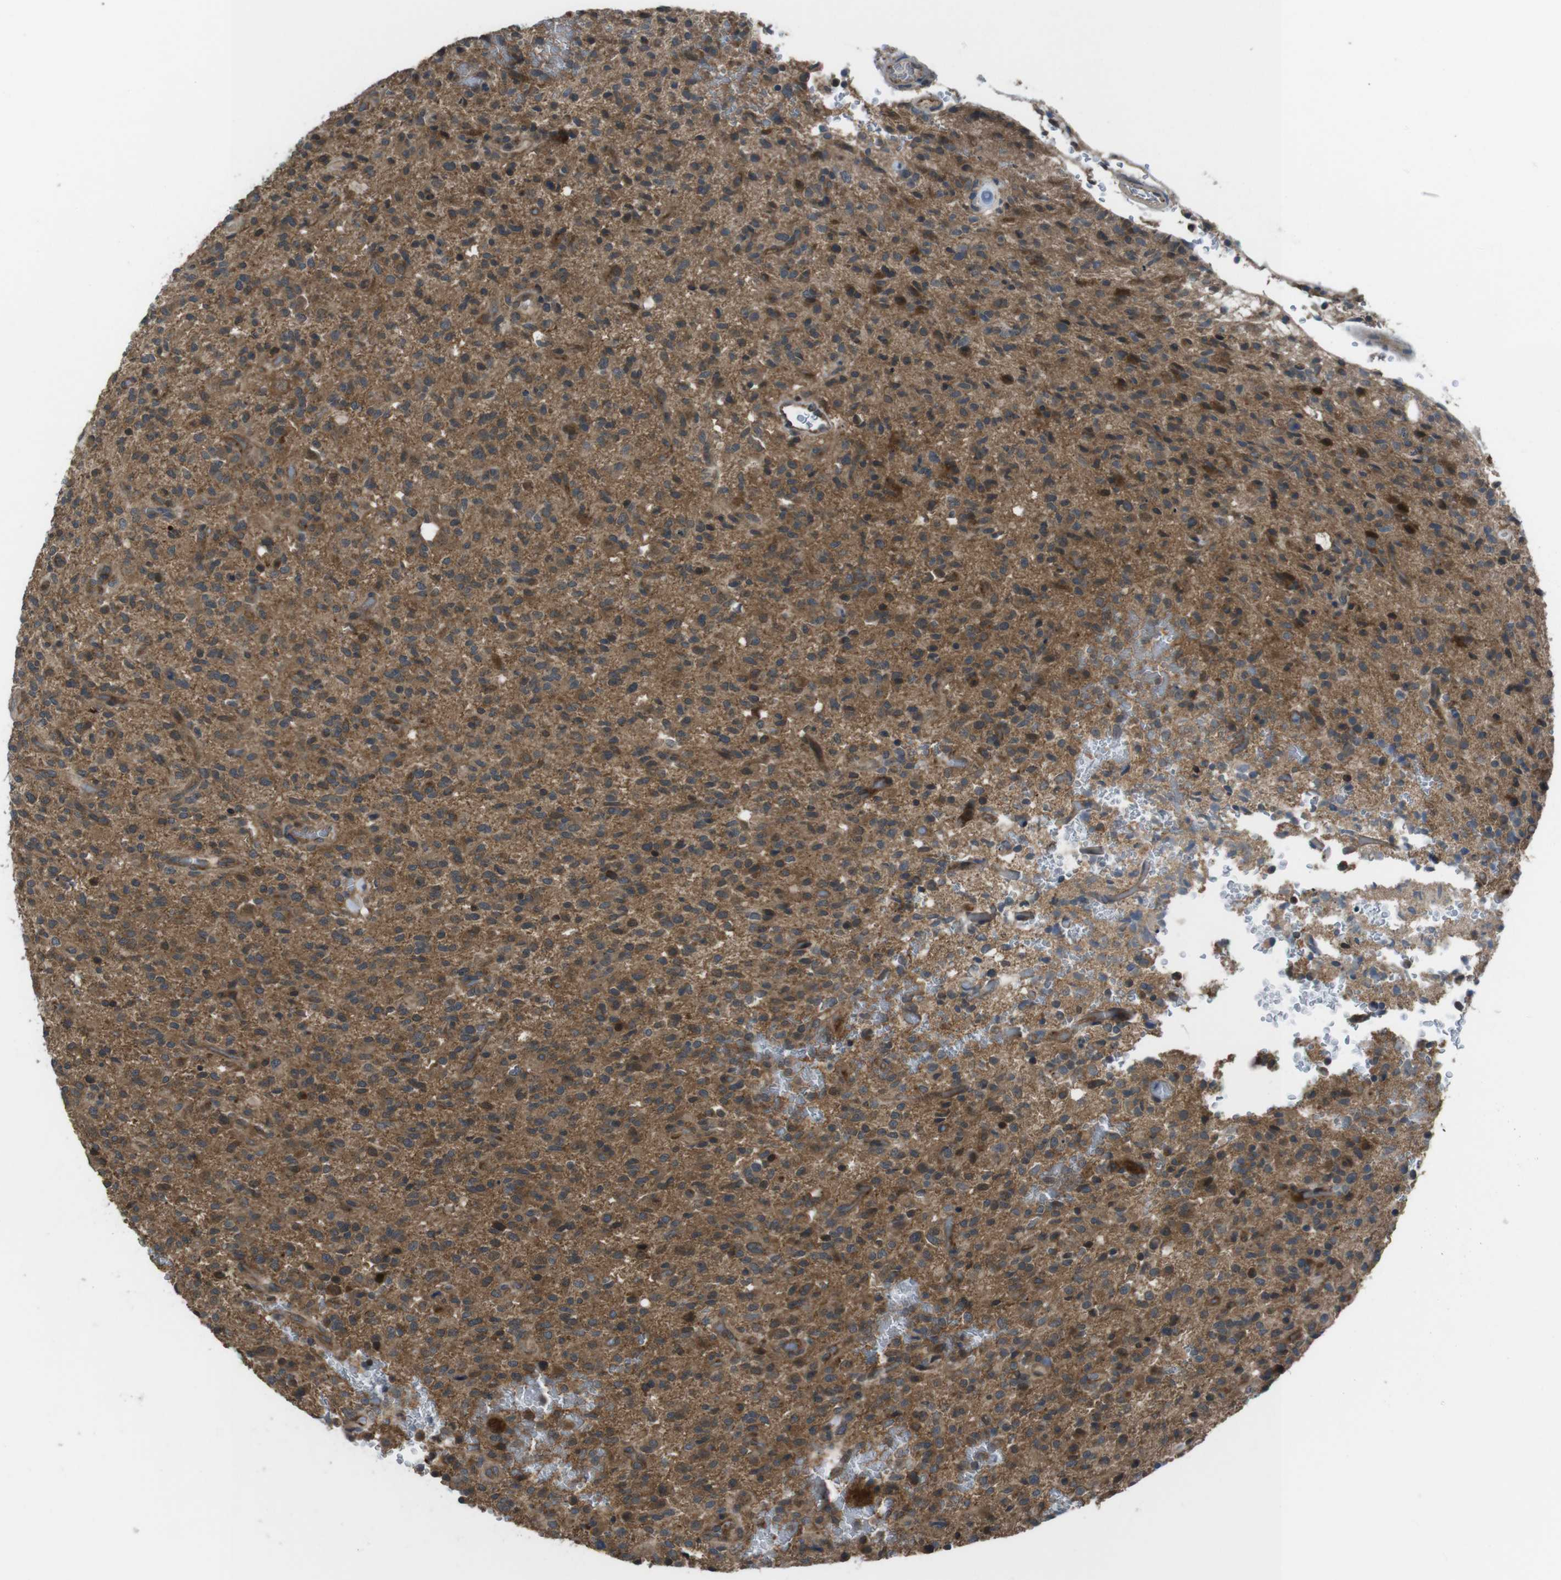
{"staining": {"intensity": "moderate", "quantity": ">75%", "location": "cytoplasmic/membranous"}, "tissue": "glioma", "cell_type": "Tumor cells", "image_type": "cancer", "snomed": [{"axis": "morphology", "description": "Glioma, malignant, High grade"}, {"axis": "topography", "description": "Brain"}], "caption": "Protein staining by IHC displays moderate cytoplasmic/membranous staining in approximately >75% of tumor cells in glioma. The staining is performed using DAB brown chromogen to label protein expression. The nuclei are counter-stained blue using hematoxylin.", "gene": "SLC22A23", "patient": {"sex": "male", "age": 71}}